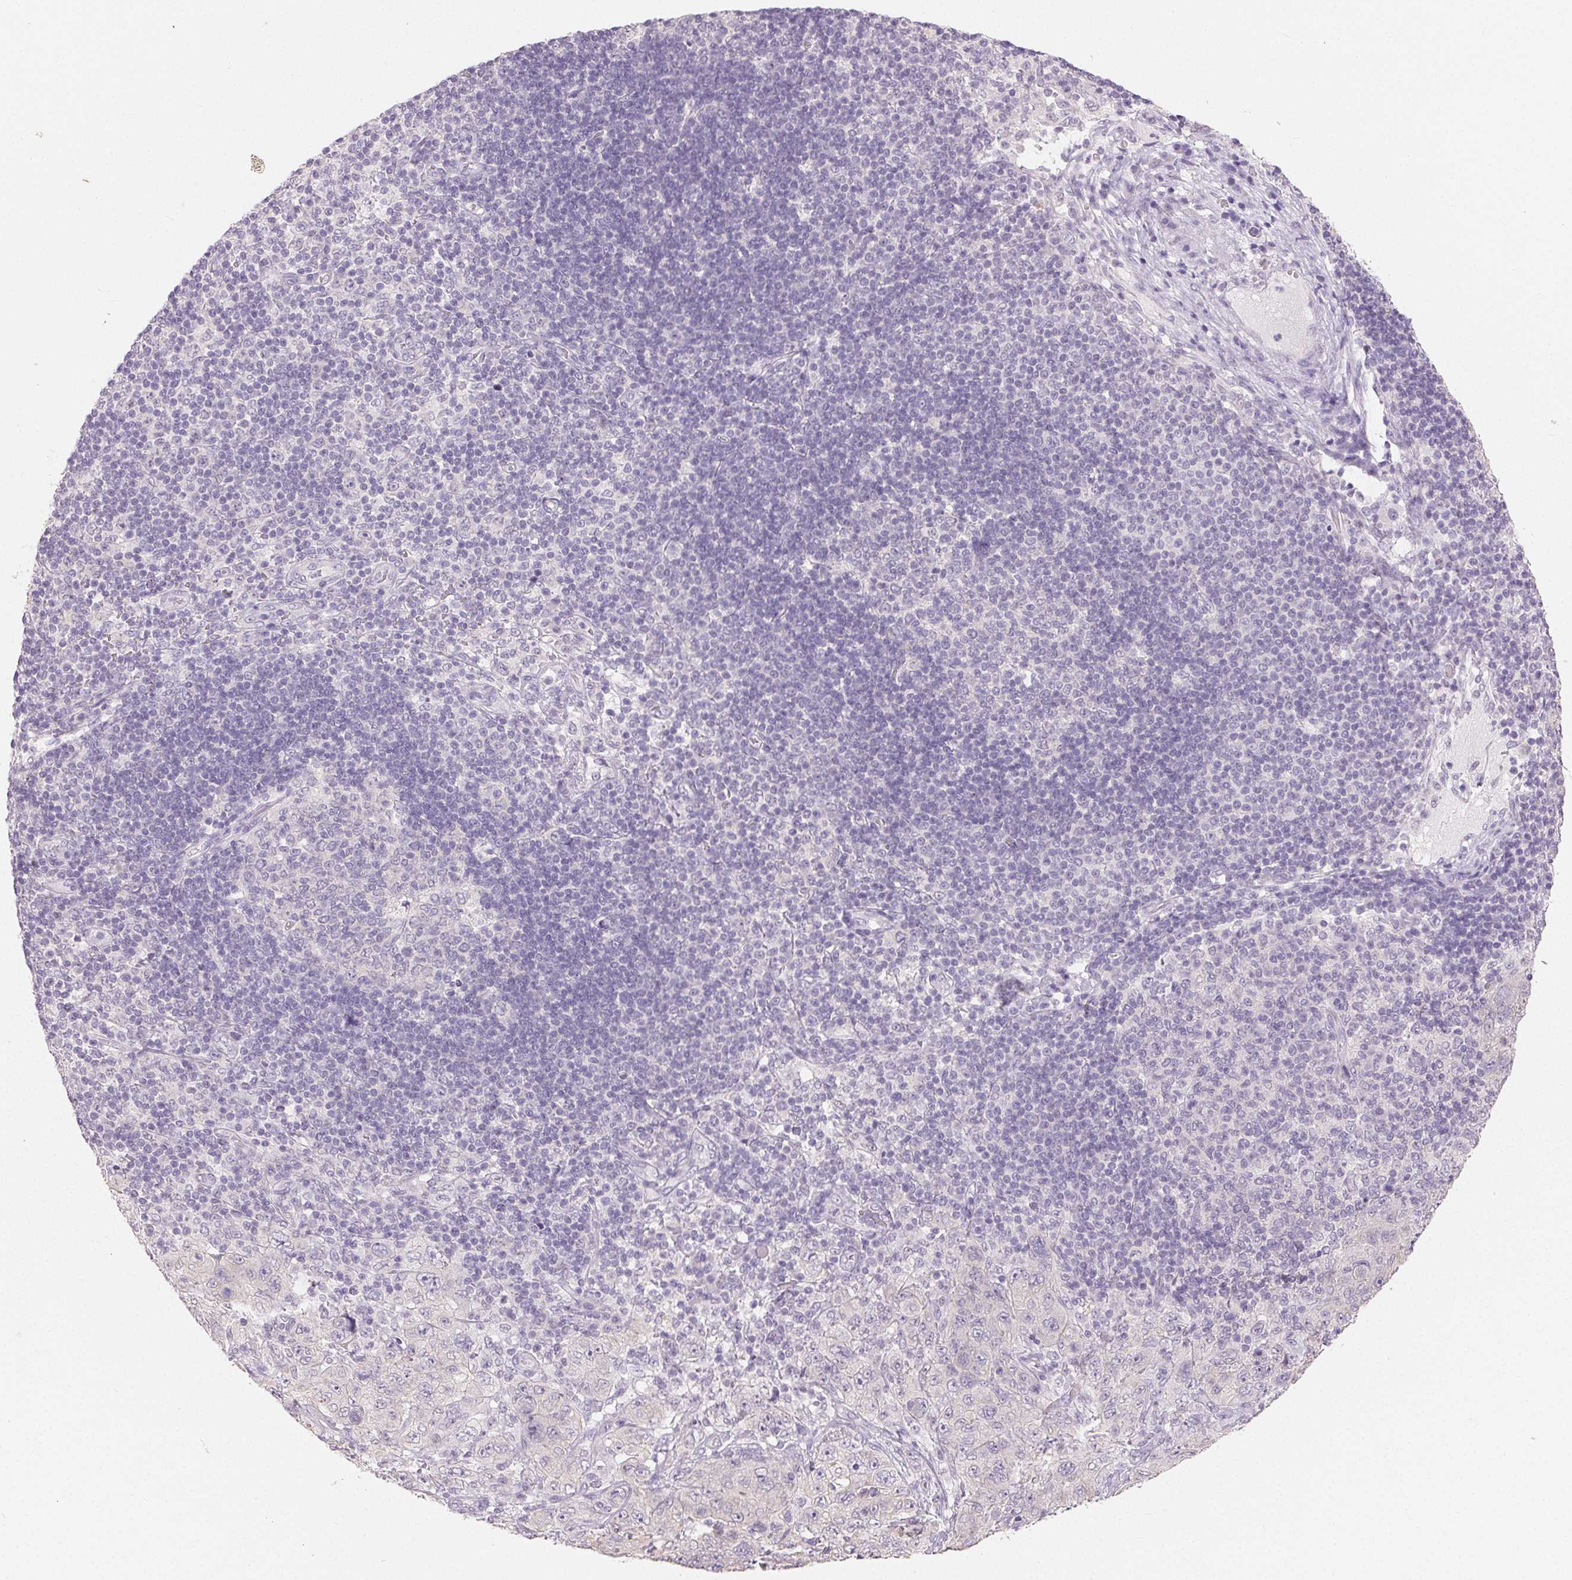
{"staining": {"intensity": "negative", "quantity": "none", "location": "none"}, "tissue": "pancreatic cancer", "cell_type": "Tumor cells", "image_type": "cancer", "snomed": [{"axis": "morphology", "description": "Adenocarcinoma, NOS"}, {"axis": "topography", "description": "Pancreas"}], "caption": "DAB (3,3'-diaminobenzidine) immunohistochemical staining of pancreatic cancer (adenocarcinoma) exhibits no significant staining in tumor cells.", "gene": "SFTPD", "patient": {"sex": "male", "age": 68}}